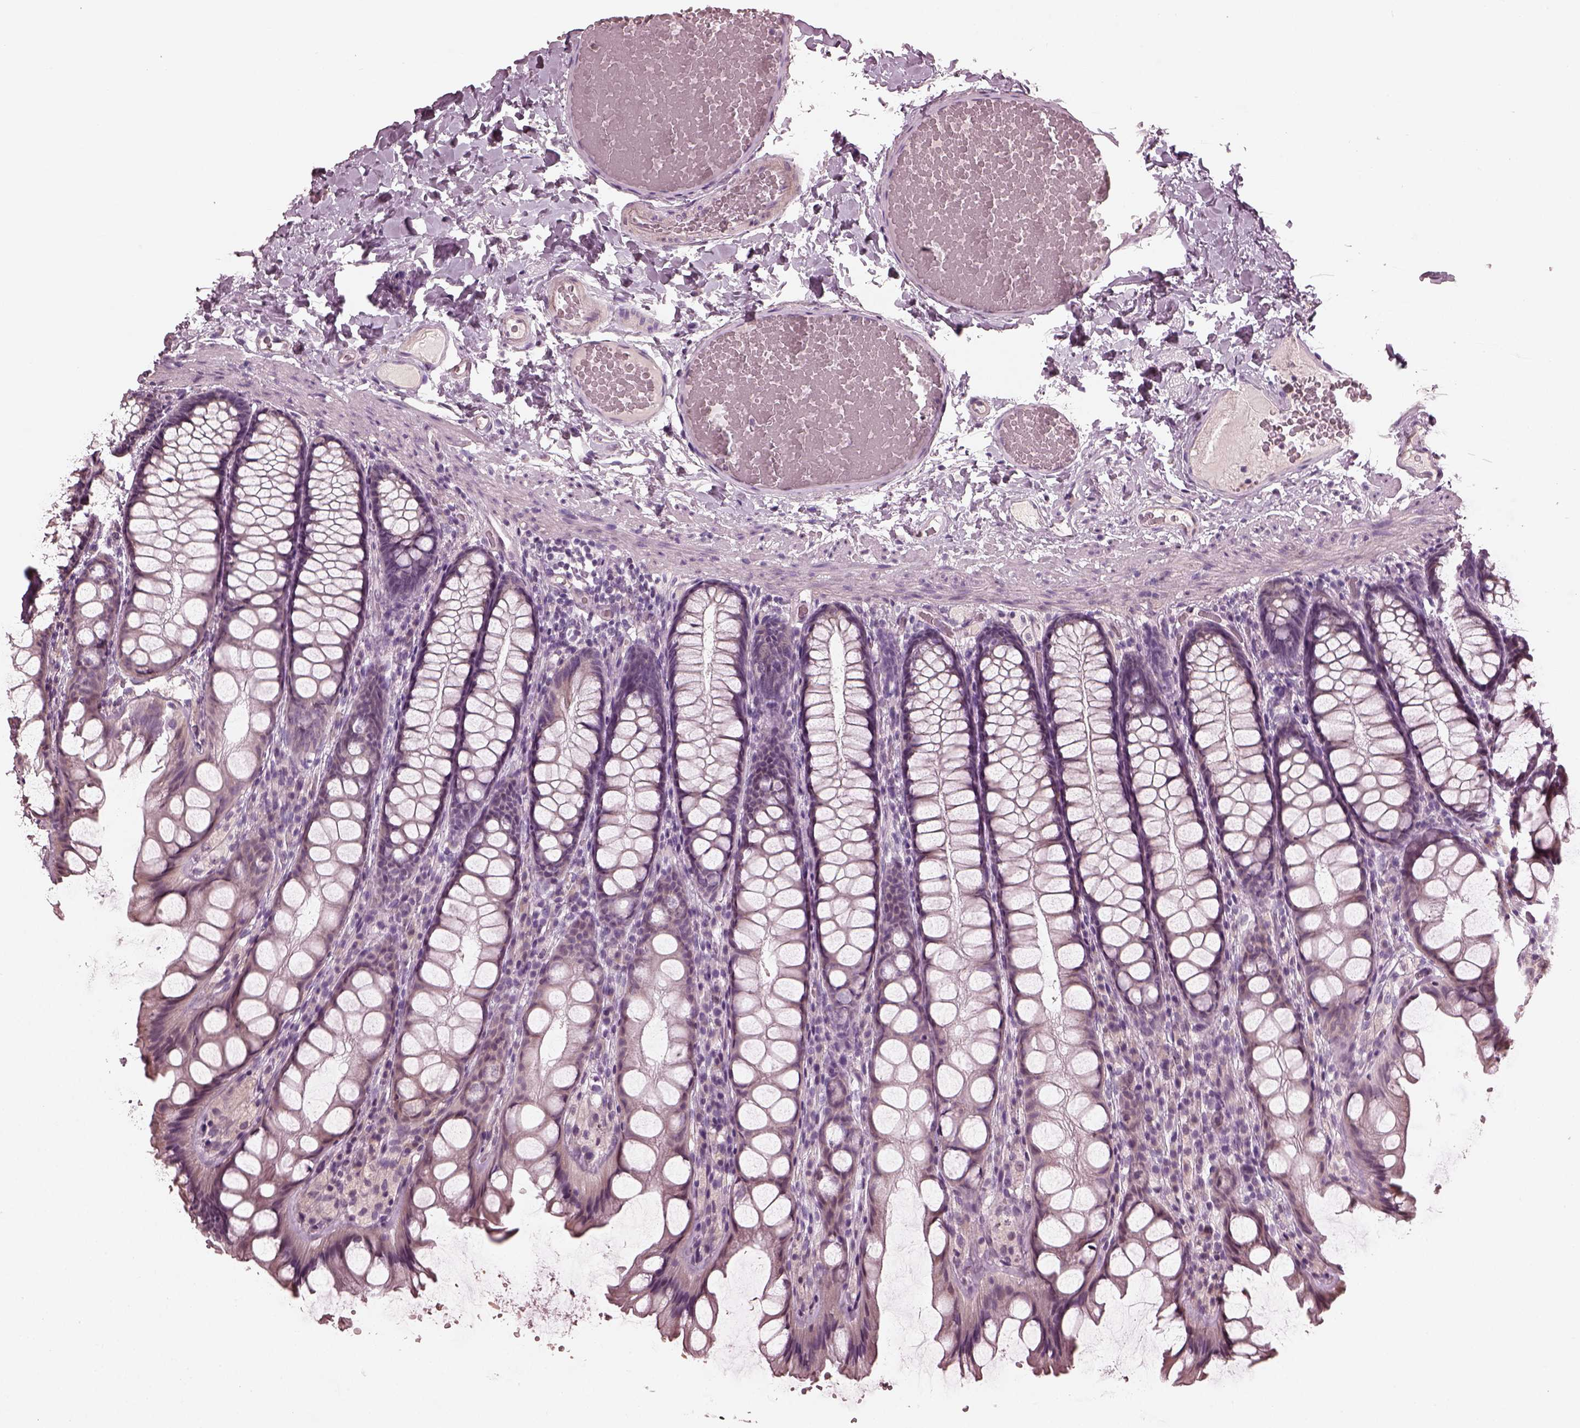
{"staining": {"intensity": "negative", "quantity": "none", "location": "none"}, "tissue": "colon", "cell_type": "Endothelial cells", "image_type": "normal", "snomed": [{"axis": "morphology", "description": "Normal tissue, NOS"}, {"axis": "topography", "description": "Colon"}], "caption": "IHC image of normal colon: human colon stained with DAB (3,3'-diaminobenzidine) exhibits no significant protein expression in endothelial cells.", "gene": "OPTC", "patient": {"sex": "male", "age": 47}}